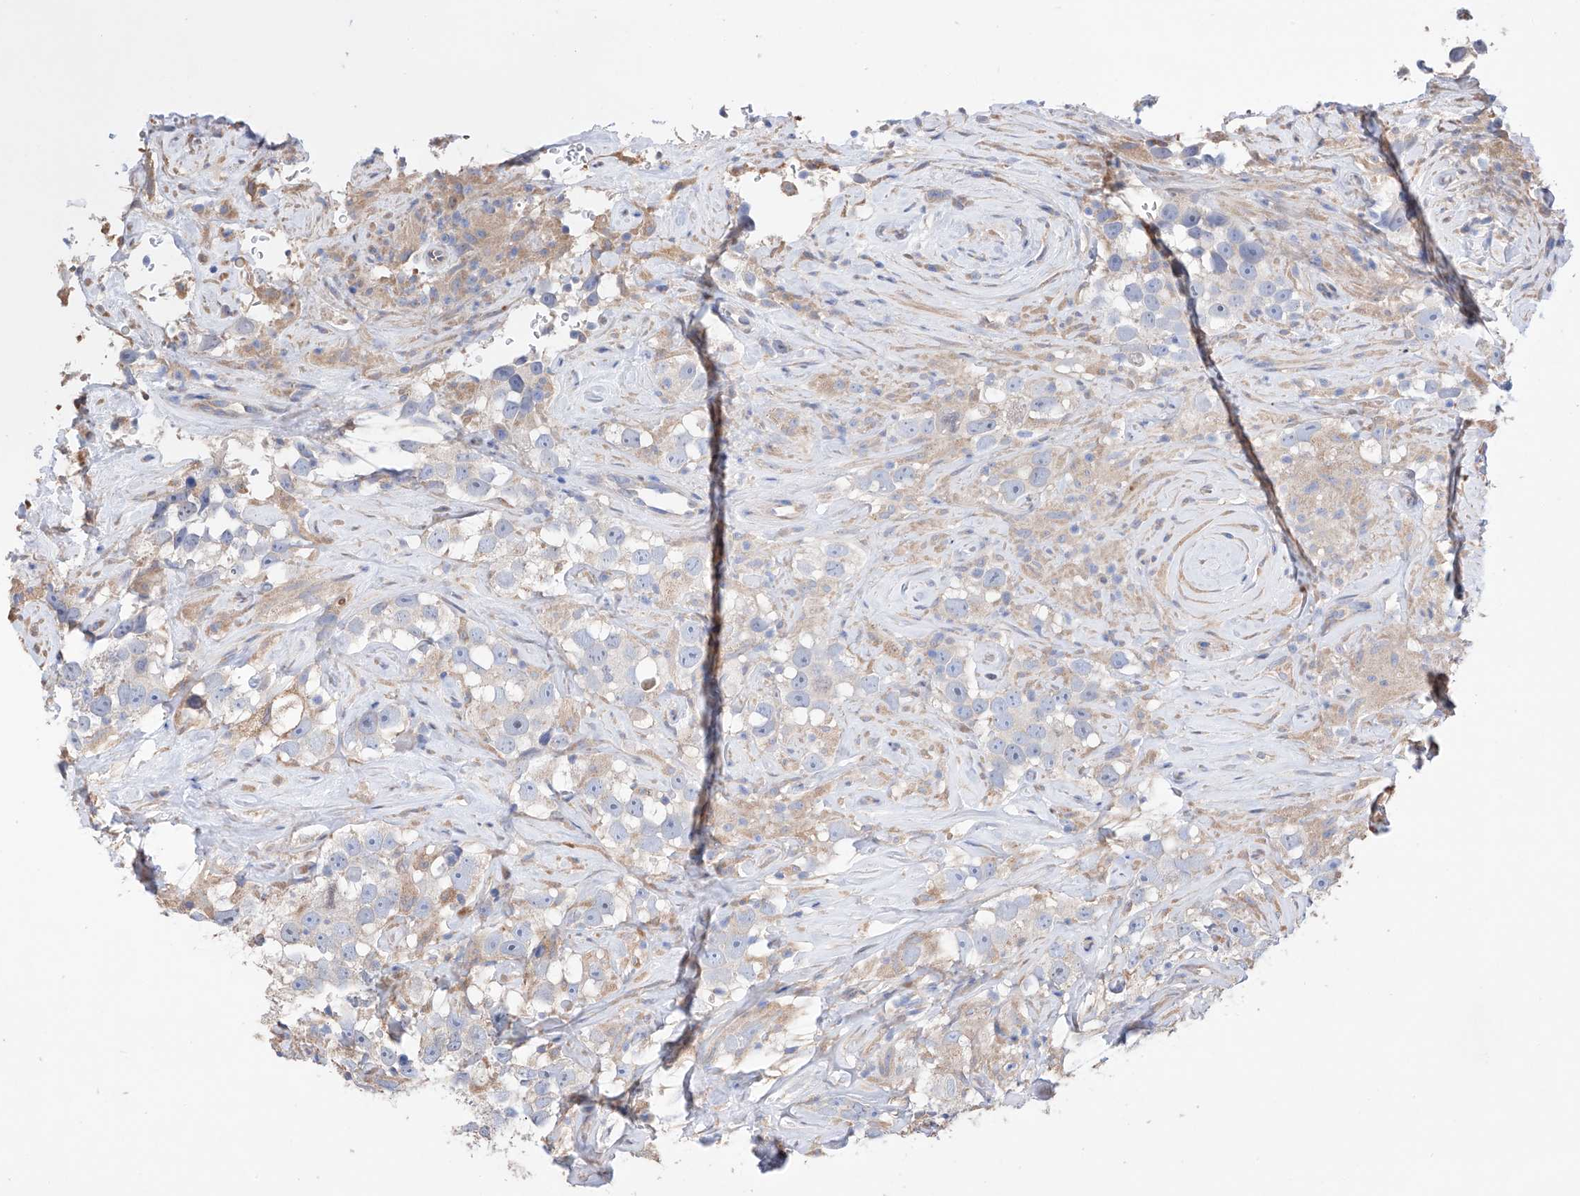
{"staining": {"intensity": "negative", "quantity": "none", "location": "none"}, "tissue": "testis cancer", "cell_type": "Tumor cells", "image_type": "cancer", "snomed": [{"axis": "morphology", "description": "Seminoma, NOS"}, {"axis": "topography", "description": "Testis"}], "caption": "Testis seminoma was stained to show a protein in brown. There is no significant expression in tumor cells.", "gene": "AFG1L", "patient": {"sex": "male", "age": 49}}